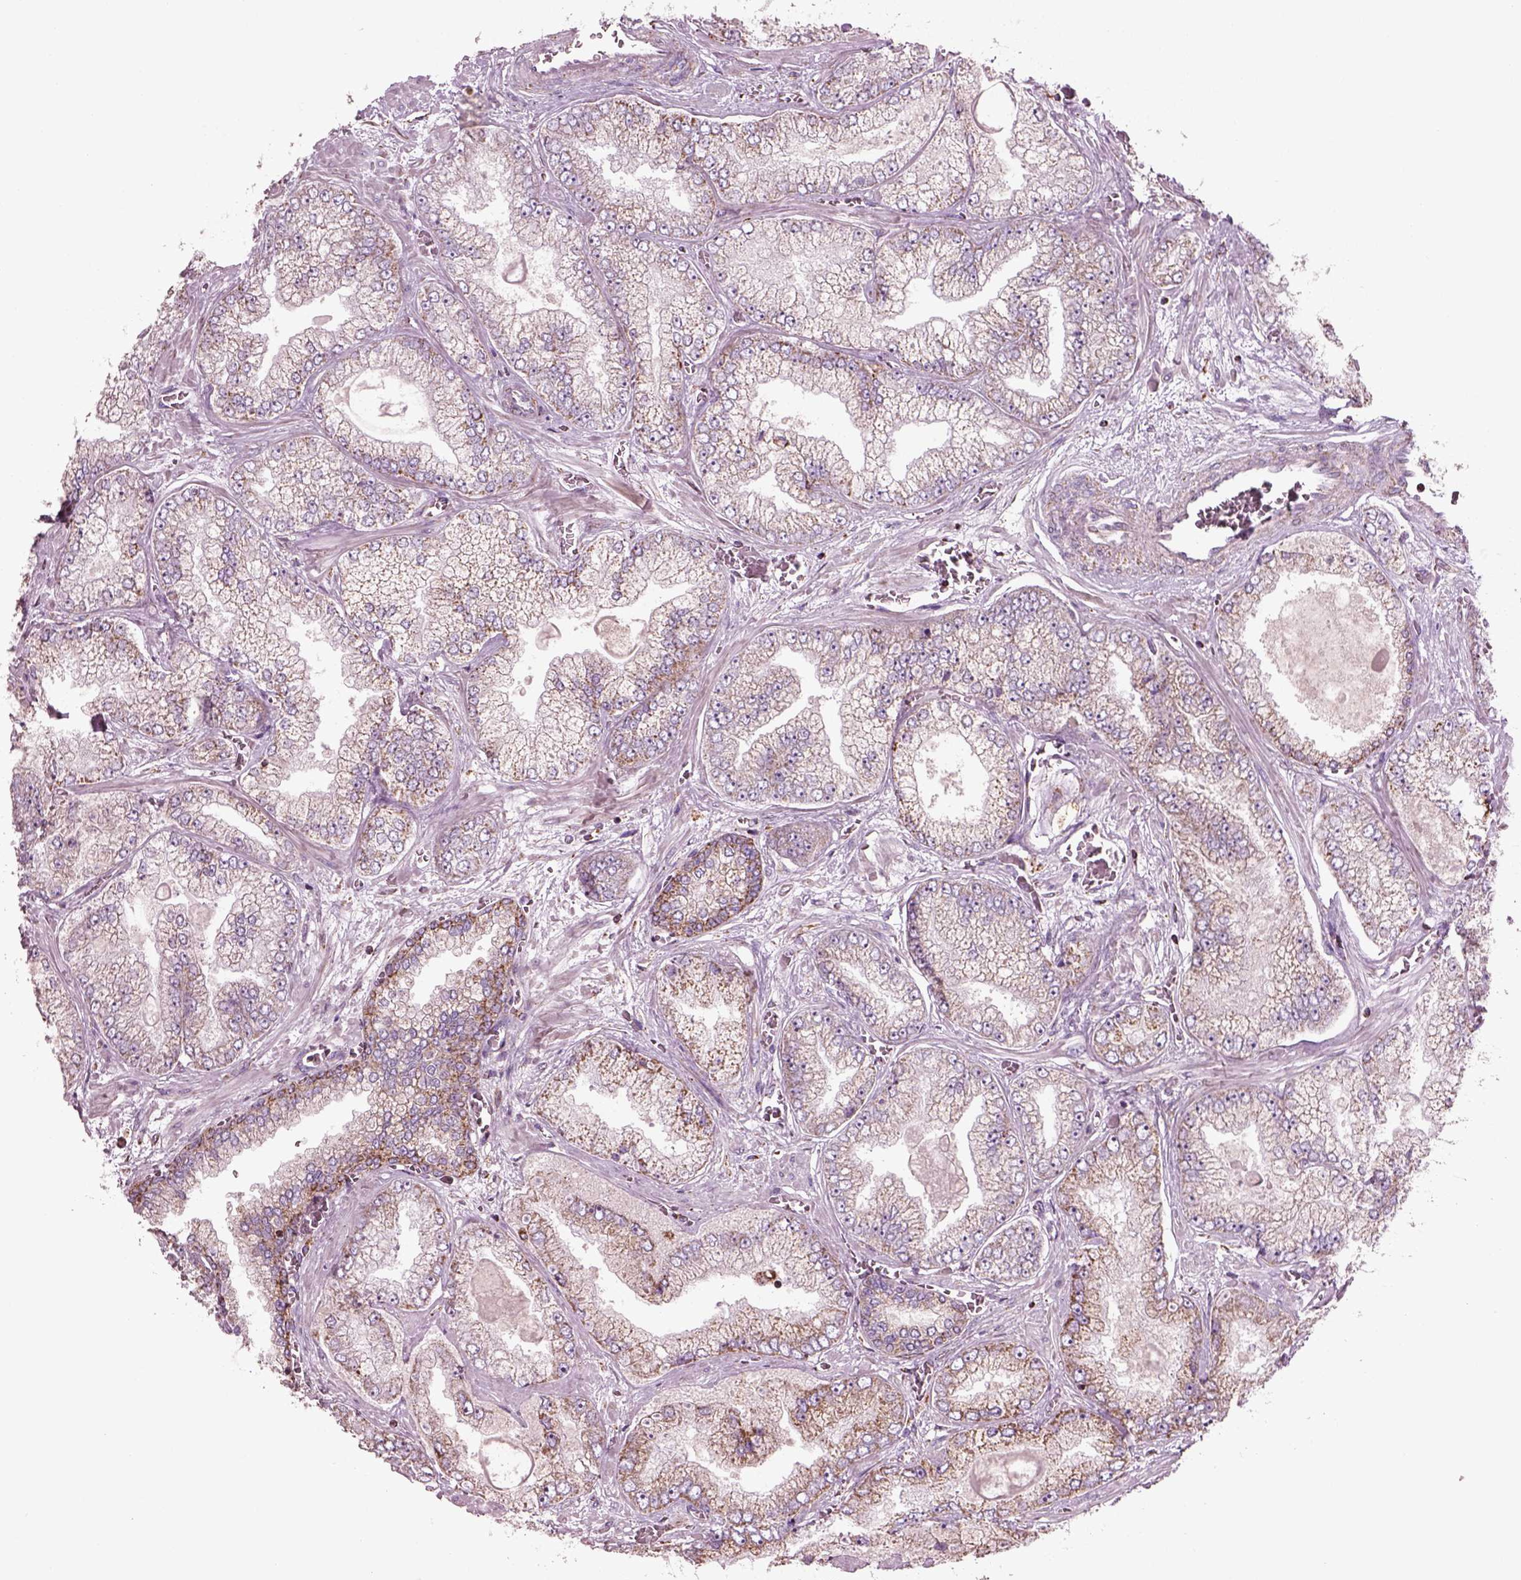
{"staining": {"intensity": "moderate", "quantity": "25%-75%", "location": "cytoplasmic/membranous"}, "tissue": "prostate cancer", "cell_type": "Tumor cells", "image_type": "cancer", "snomed": [{"axis": "morphology", "description": "Adenocarcinoma, Low grade"}, {"axis": "topography", "description": "Prostate"}], "caption": "This micrograph shows IHC staining of prostate cancer, with medium moderate cytoplasmic/membranous expression in about 25%-75% of tumor cells.", "gene": "SLC25A24", "patient": {"sex": "male", "age": 57}}